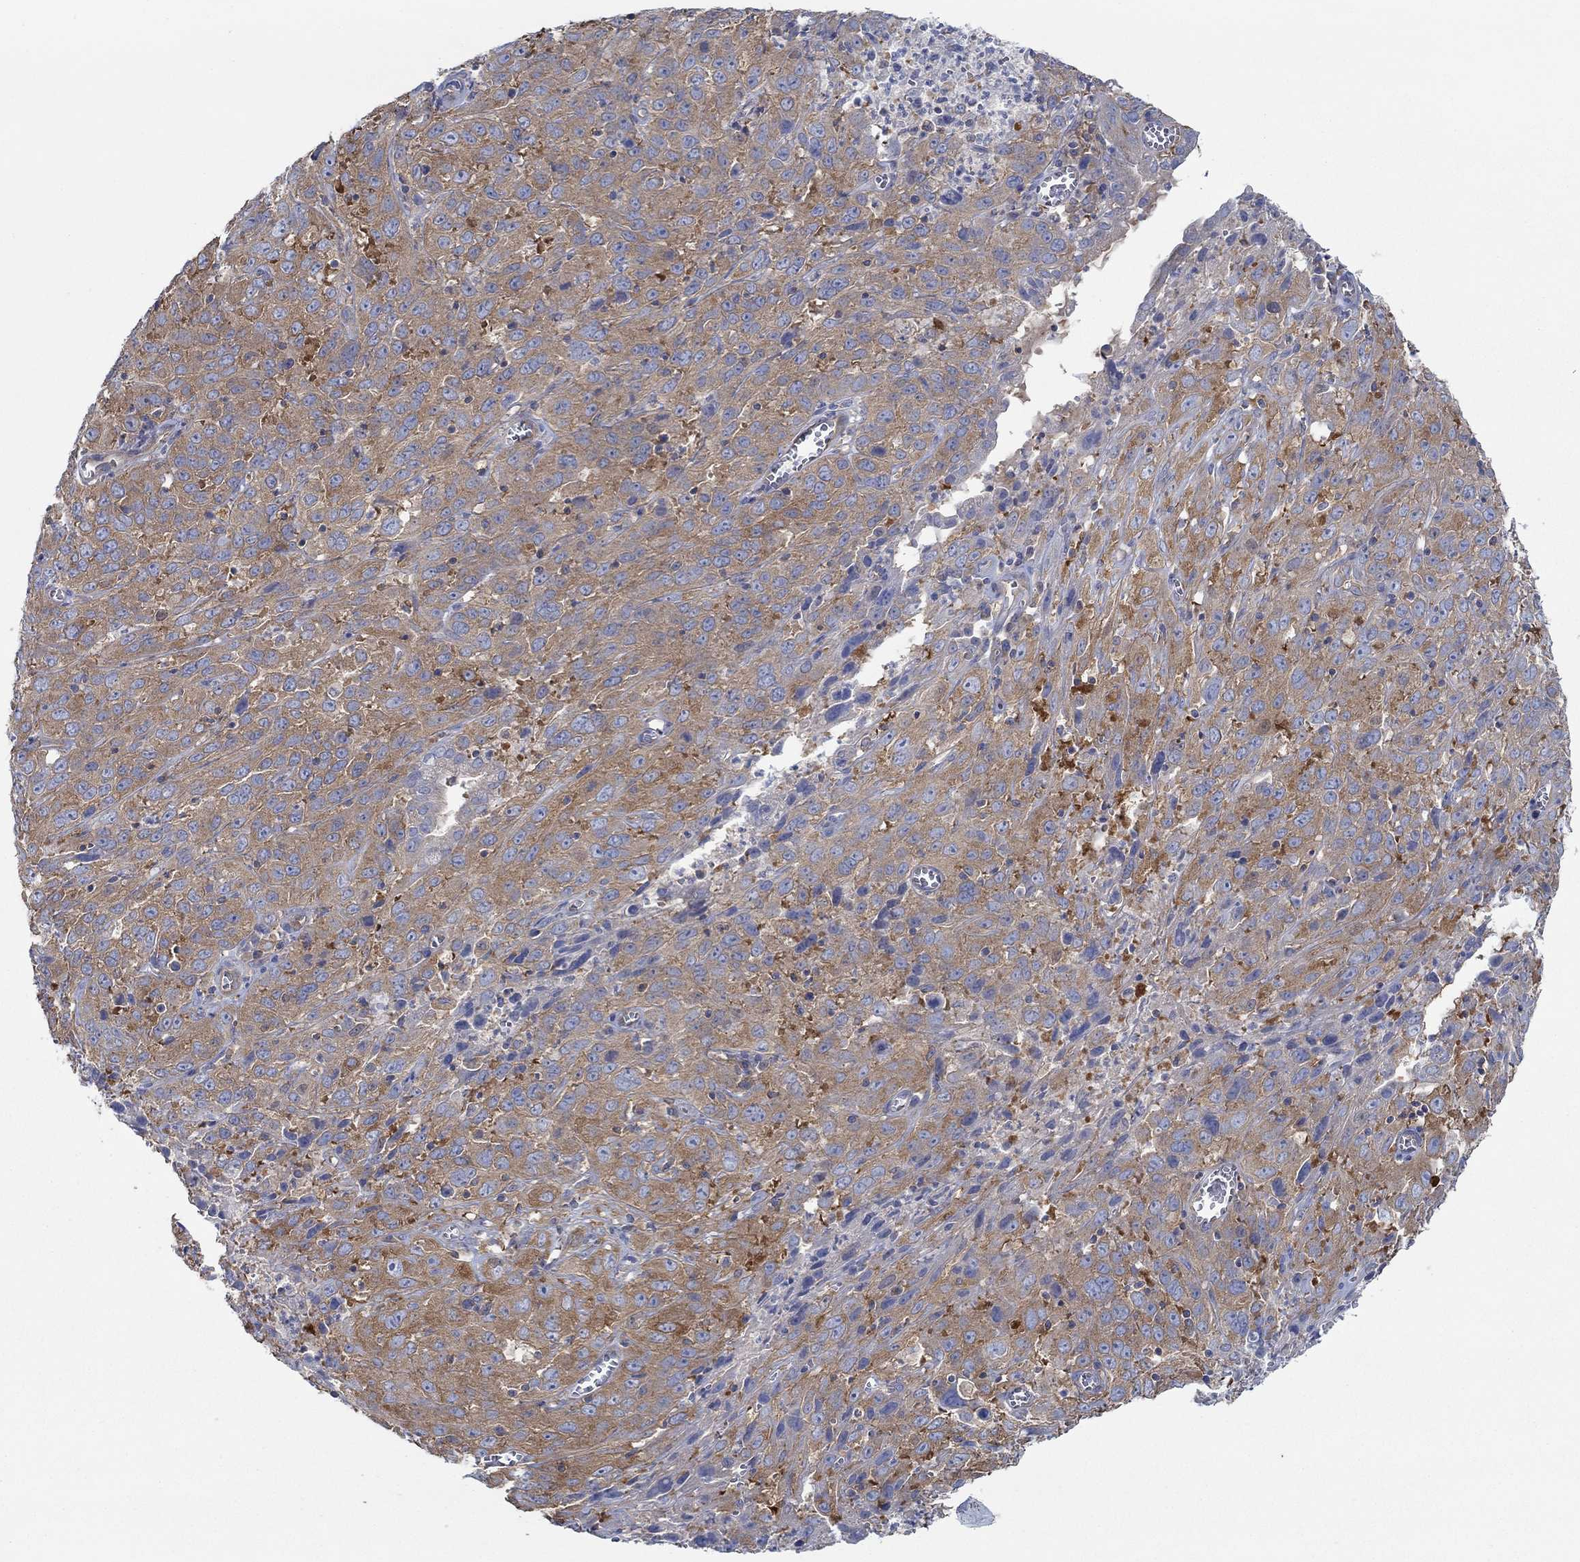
{"staining": {"intensity": "moderate", "quantity": ">75%", "location": "cytoplasmic/membranous"}, "tissue": "cervical cancer", "cell_type": "Tumor cells", "image_type": "cancer", "snomed": [{"axis": "morphology", "description": "Squamous cell carcinoma, NOS"}, {"axis": "topography", "description": "Cervix"}], "caption": "IHC staining of cervical cancer, which exhibits medium levels of moderate cytoplasmic/membranous expression in about >75% of tumor cells indicating moderate cytoplasmic/membranous protein expression. The staining was performed using DAB (3,3'-diaminobenzidine) (brown) for protein detection and nuclei were counterstained in hematoxylin (blue).", "gene": "SPAG9", "patient": {"sex": "female", "age": 32}}